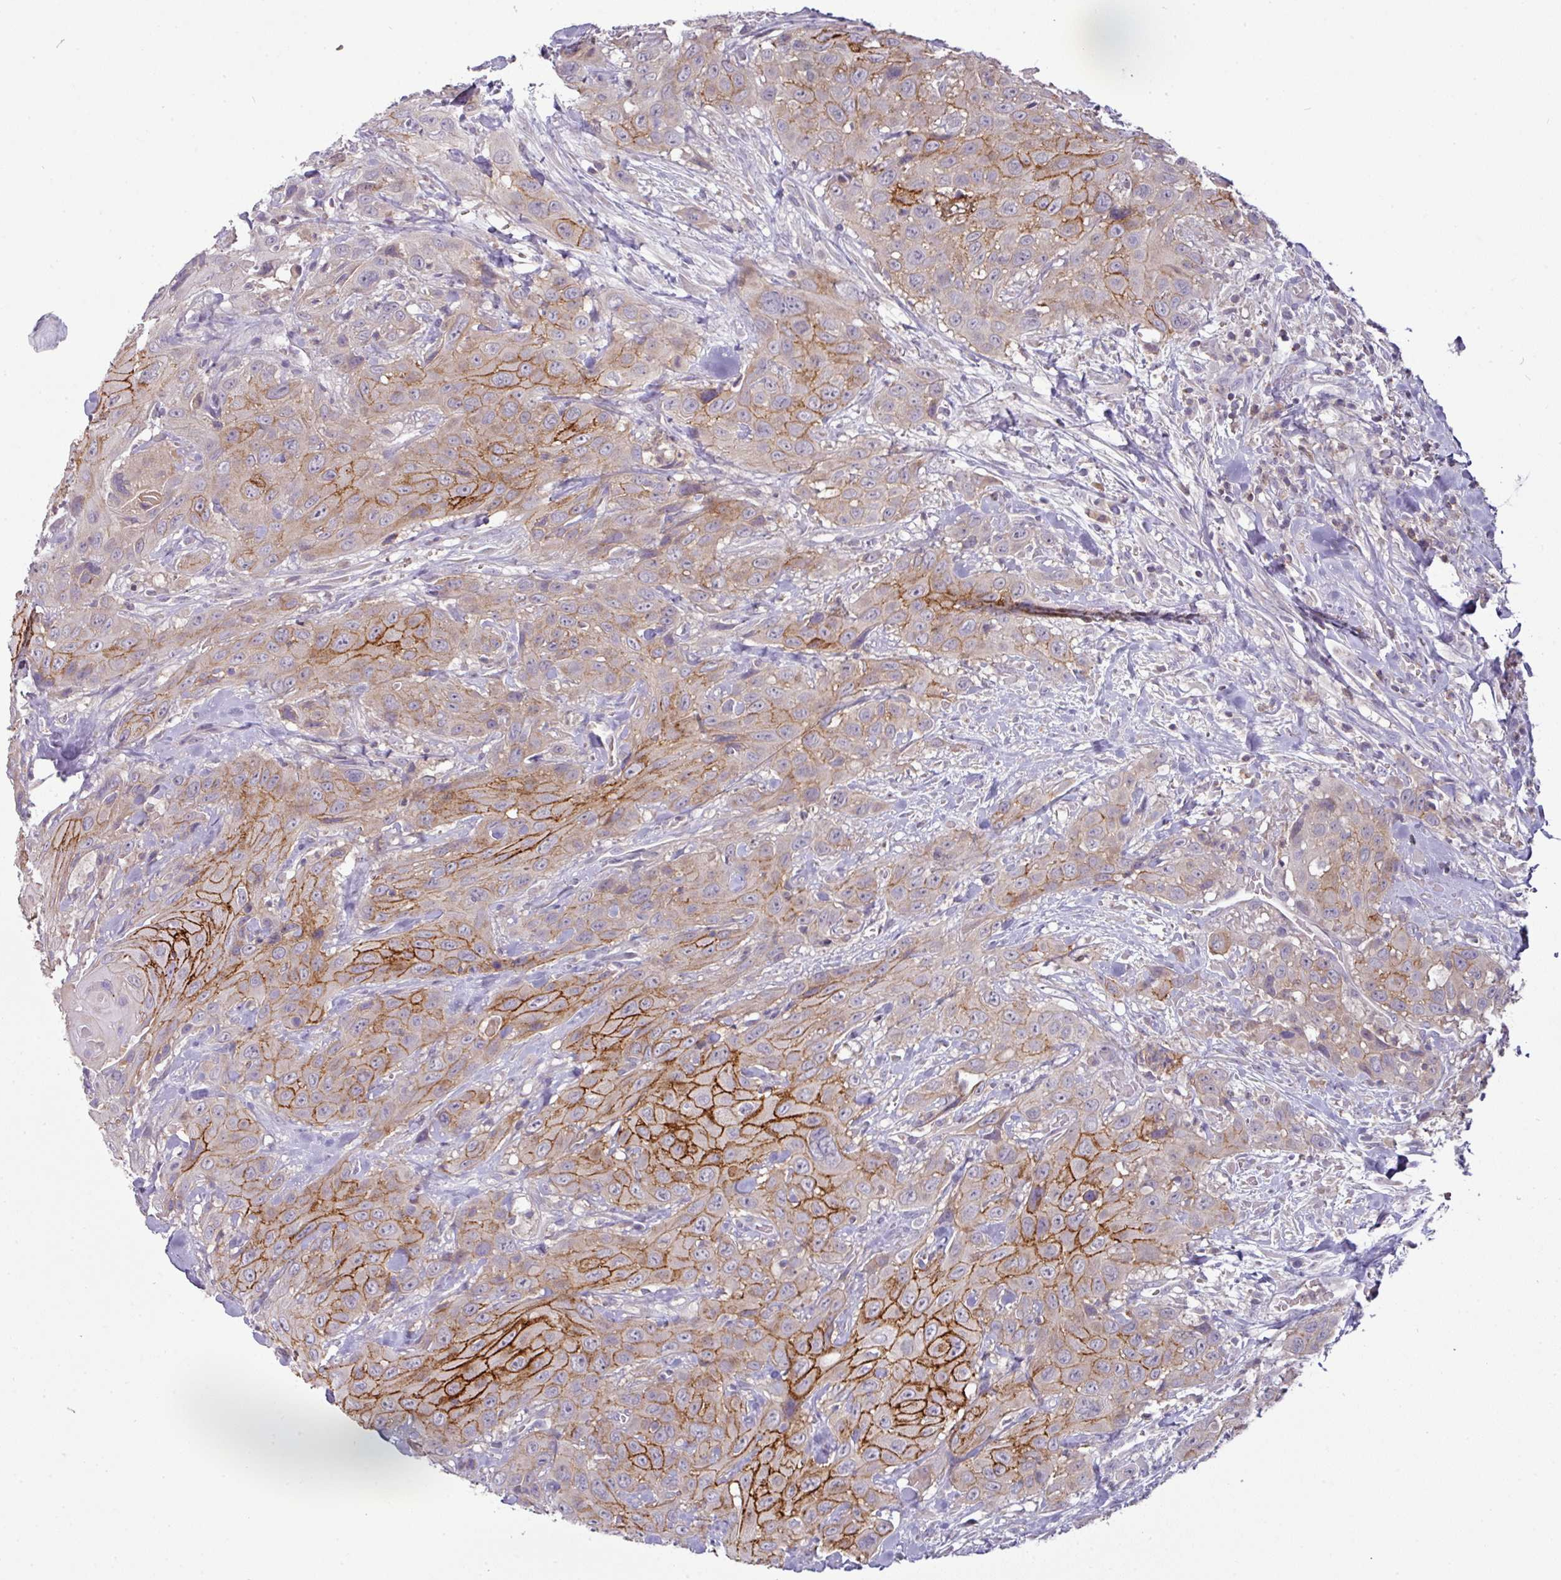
{"staining": {"intensity": "moderate", "quantity": "25%-75%", "location": "cytoplasmic/membranous"}, "tissue": "head and neck cancer", "cell_type": "Tumor cells", "image_type": "cancer", "snomed": [{"axis": "morphology", "description": "Squamous cell carcinoma, NOS"}, {"axis": "topography", "description": "Head-Neck"}], "caption": "About 25%-75% of tumor cells in human head and neck squamous cell carcinoma display moderate cytoplasmic/membranous protein staining as visualized by brown immunohistochemical staining.", "gene": "TRAPPC1", "patient": {"sex": "male", "age": 81}}